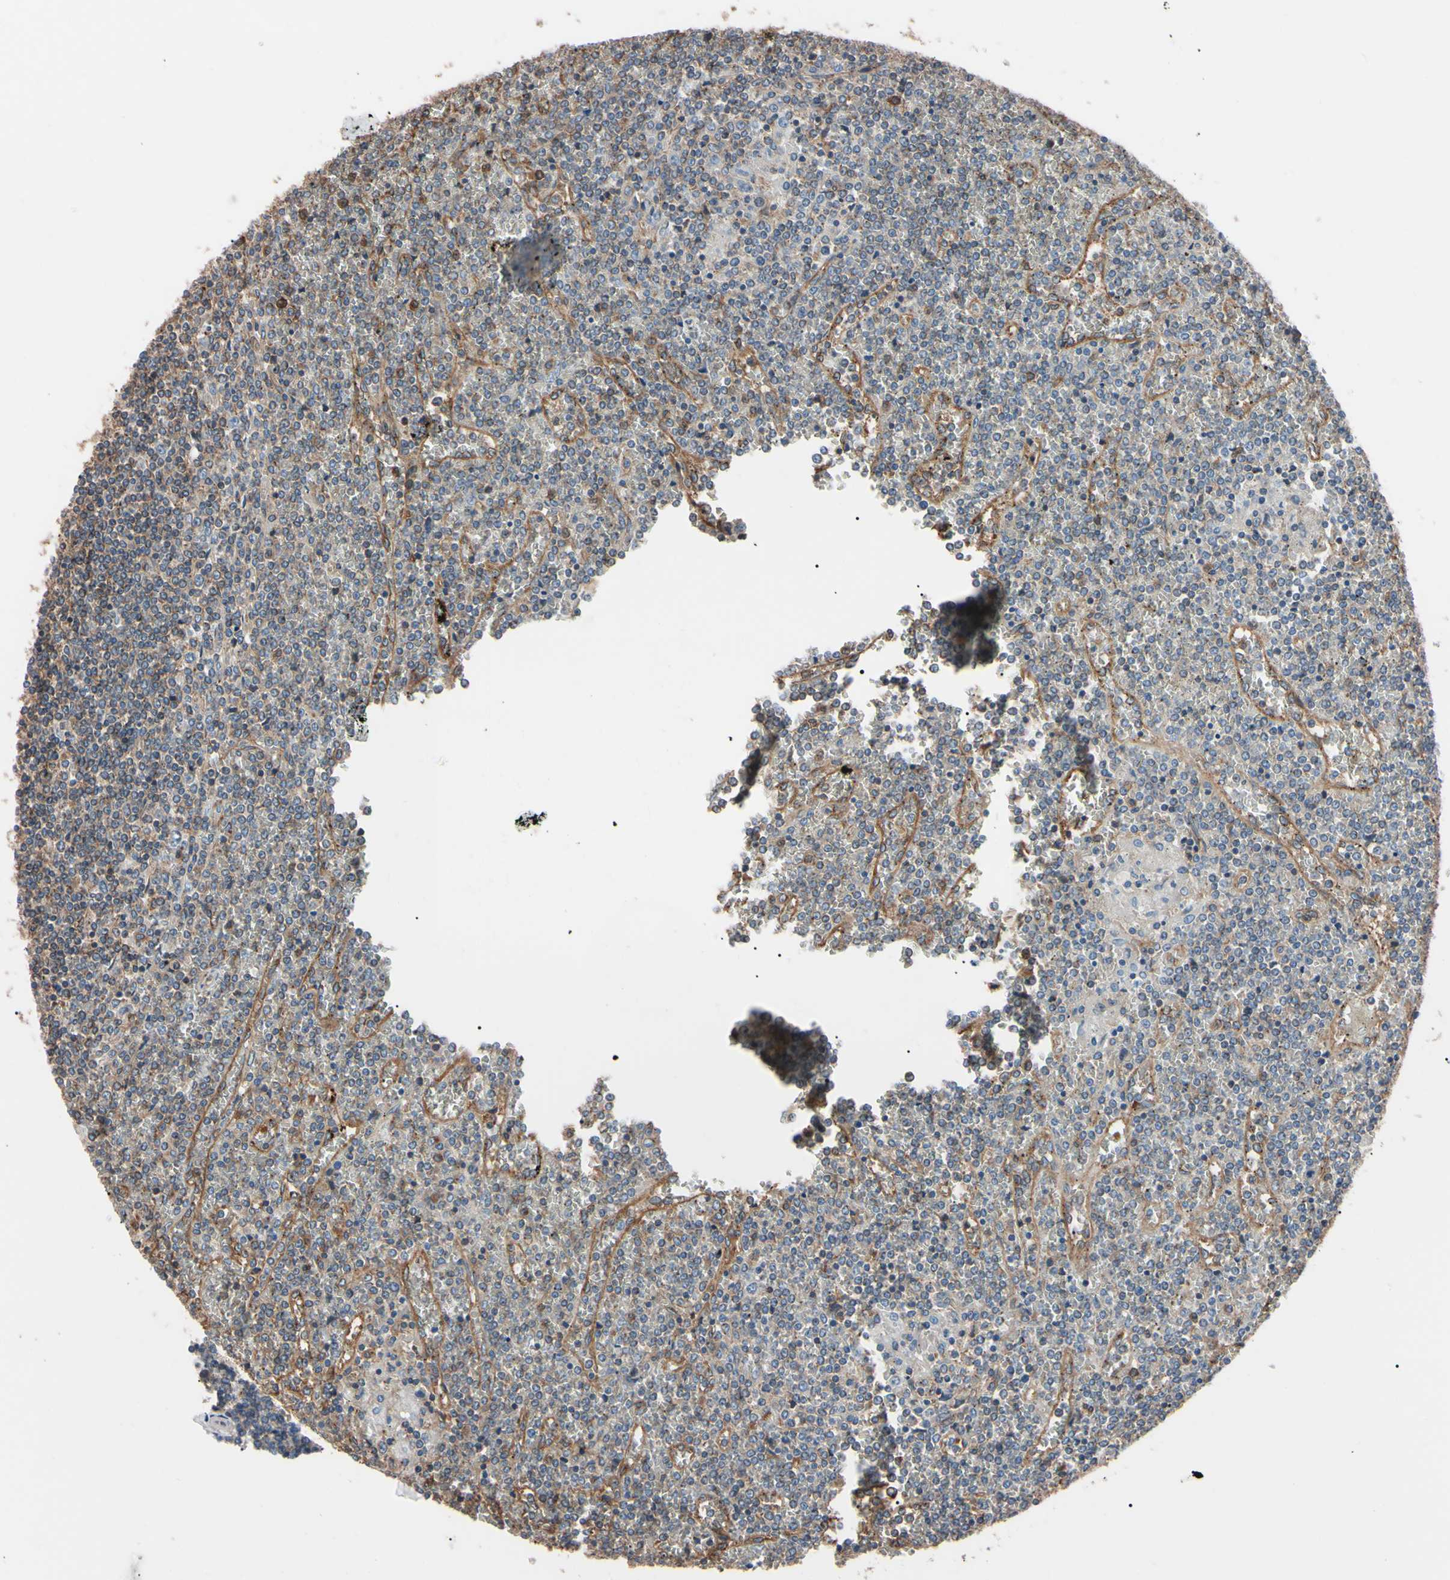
{"staining": {"intensity": "weak", "quantity": ">75%", "location": "cytoplasmic/membranous"}, "tissue": "lymphoma", "cell_type": "Tumor cells", "image_type": "cancer", "snomed": [{"axis": "morphology", "description": "Malignant lymphoma, non-Hodgkin's type, Low grade"}, {"axis": "topography", "description": "Spleen"}], "caption": "A photomicrograph showing weak cytoplasmic/membranous positivity in approximately >75% of tumor cells in low-grade malignant lymphoma, non-Hodgkin's type, as visualized by brown immunohistochemical staining.", "gene": "PRKACA", "patient": {"sex": "female", "age": 19}}